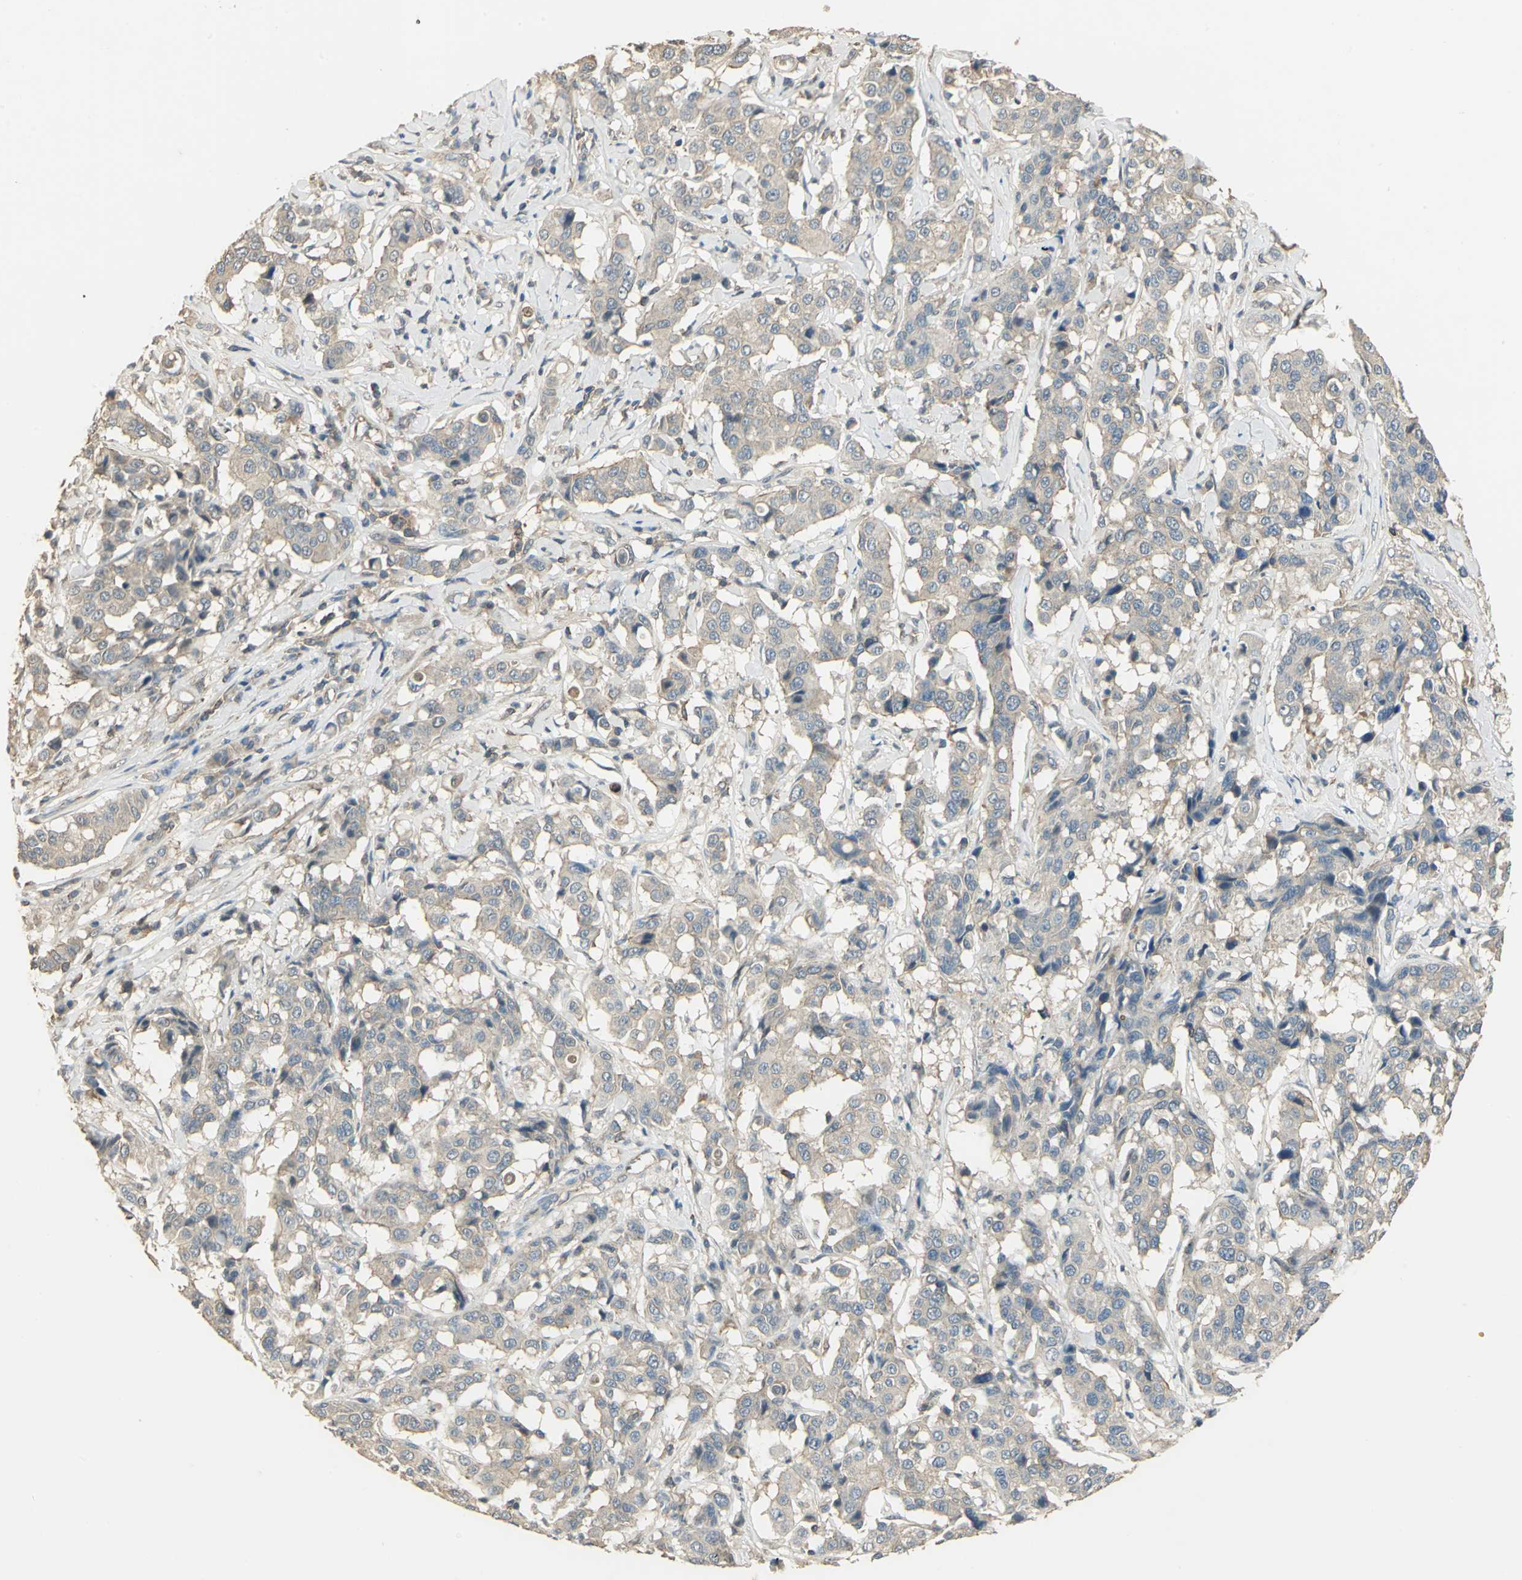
{"staining": {"intensity": "weak", "quantity": "25%-75%", "location": "cytoplasmic/membranous"}, "tissue": "breast cancer", "cell_type": "Tumor cells", "image_type": "cancer", "snomed": [{"axis": "morphology", "description": "Duct carcinoma"}, {"axis": "topography", "description": "Breast"}], "caption": "Human invasive ductal carcinoma (breast) stained with a brown dye exhibits weak cytoplasmic/membranous positive staining in about 25%-75% of tumor cells.", "gene": "RAPGEF1", "patient": {"sex": "female", "age": 27}}